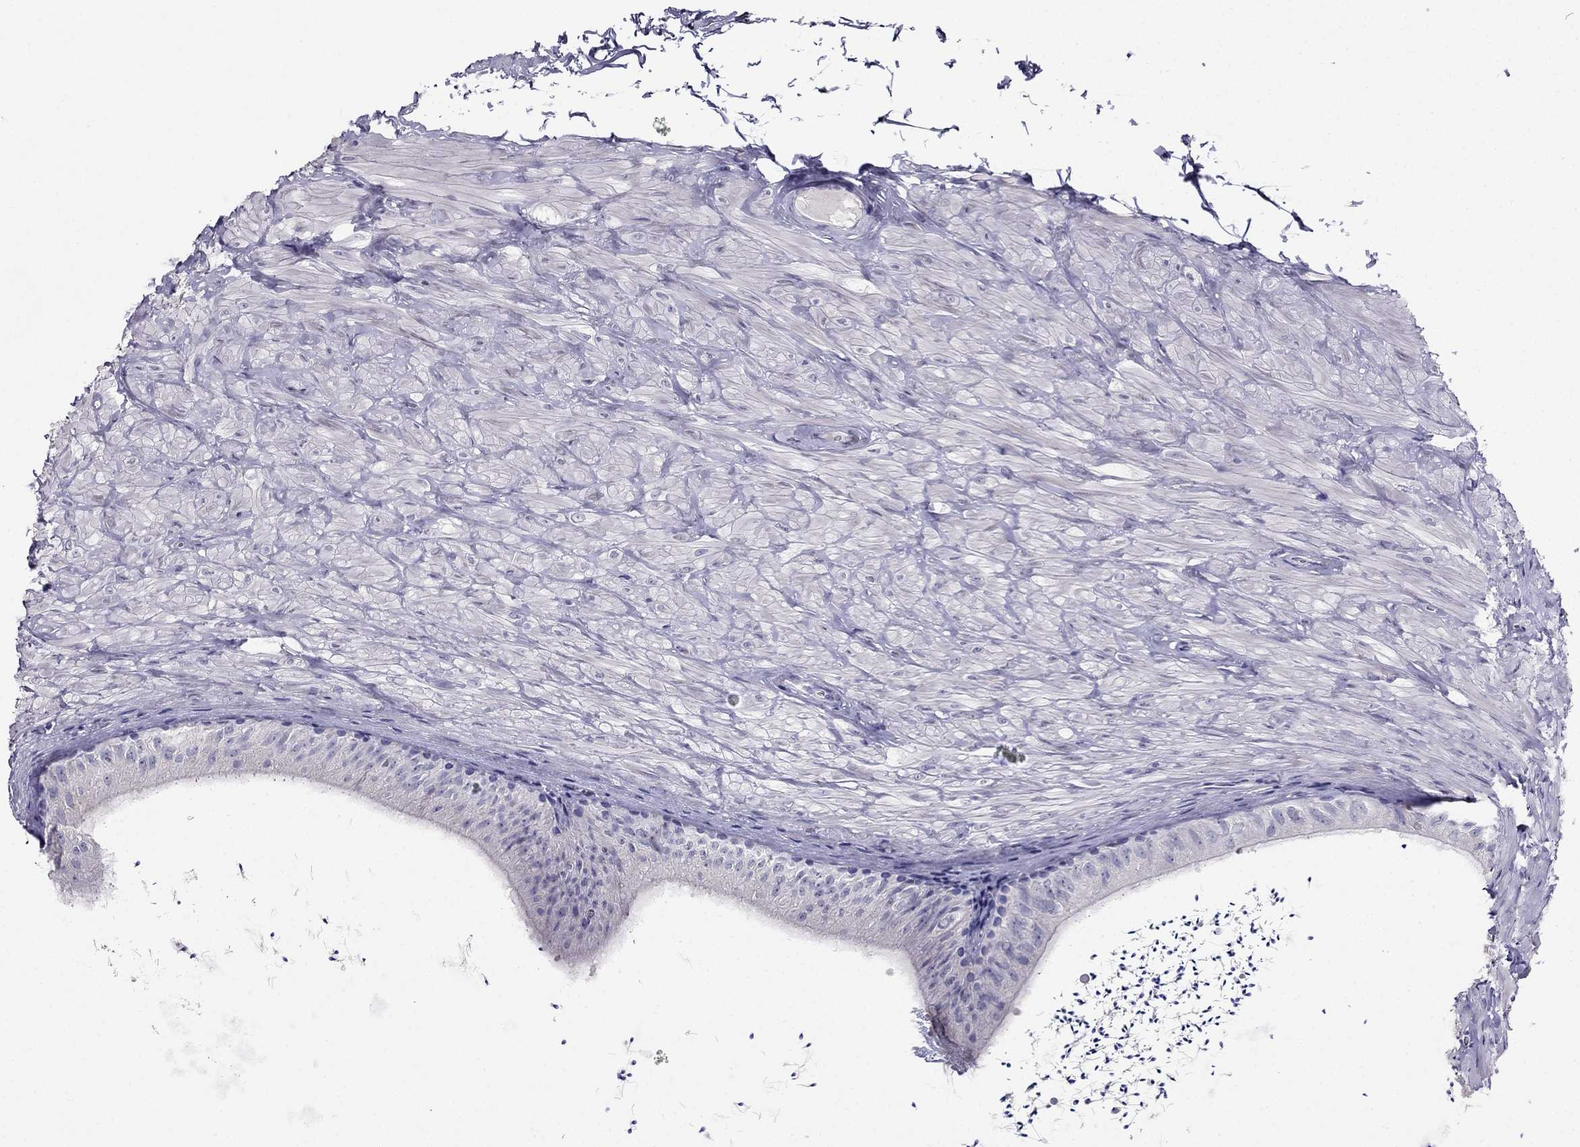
{"staining": {"intensity": "negative", "quantity": "none", "location": "none"}, "tissue": "epididymis", "cell_type": "Glandular cells", "image_type": "normal", "snomed": [{"axis": "morphology", "description": "Normal tissue, NOS"}, {"axis": "topography", "description": "Epididymis"}], "caption": "This is an immunohistochemistry image of unremarkable human epididymis. There is no staining in glandular cells.", "gene": "ARID3A", "patient": {"sex": "male", "age": 32}}